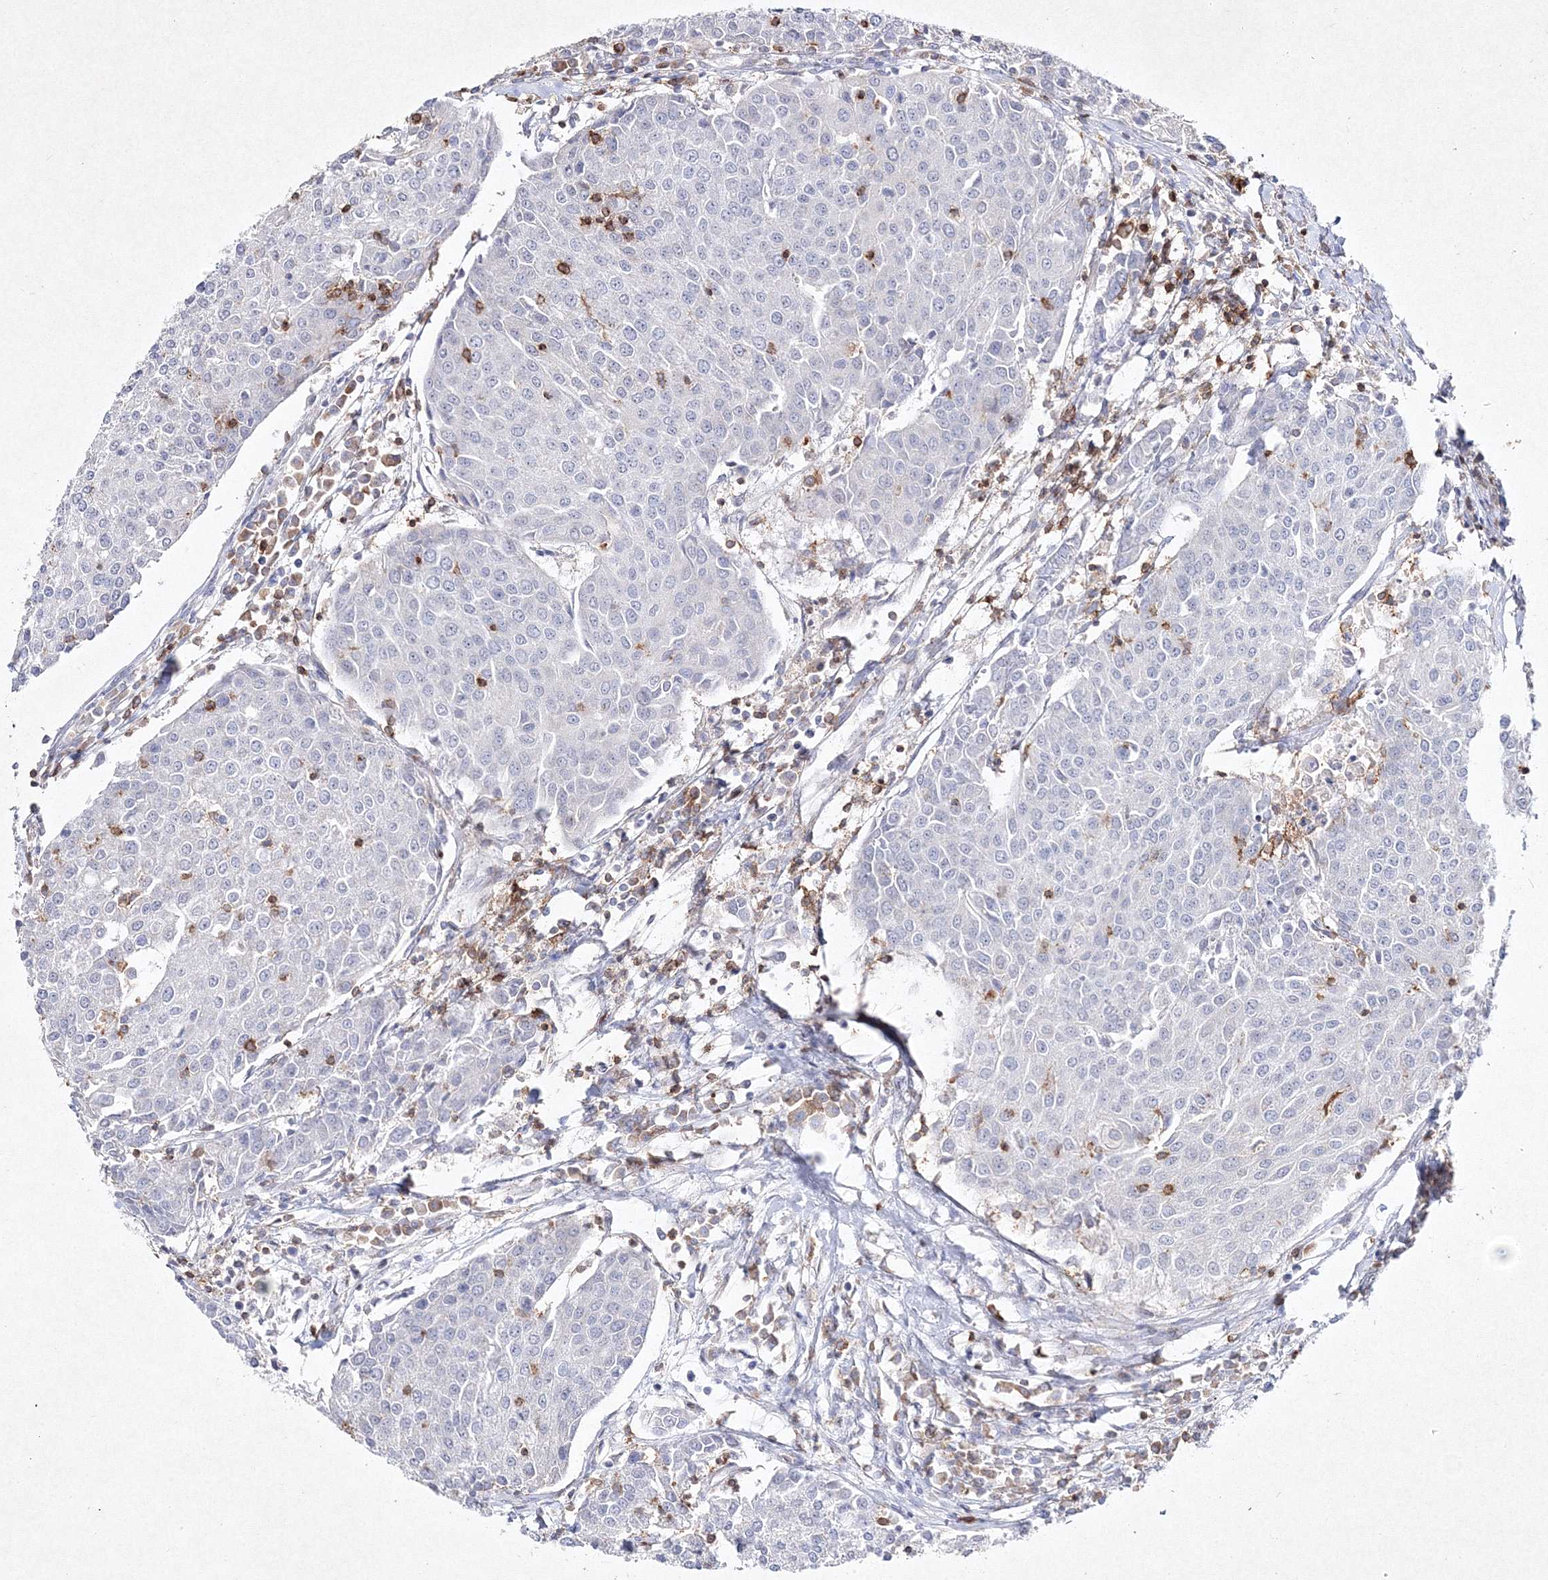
{"staining": {"intensity": "negative", "quantity": "none", "location": "none"}, "tissue": "urothelial cancer", "cell_type": "Tumor cells", "image_type": "cancer", "snomed": [{"axis": "morphology", "description": "Urothelial carcinoma, High grade"}, {"axis": "topography", "description": "Urinary bladder"}], "caption": "Urothelial cancer was stained to show a protein in brown. There is no significant expression in tumor cells.", "gene": "HCST", "patient": {"sex": "female", "age": 85}}